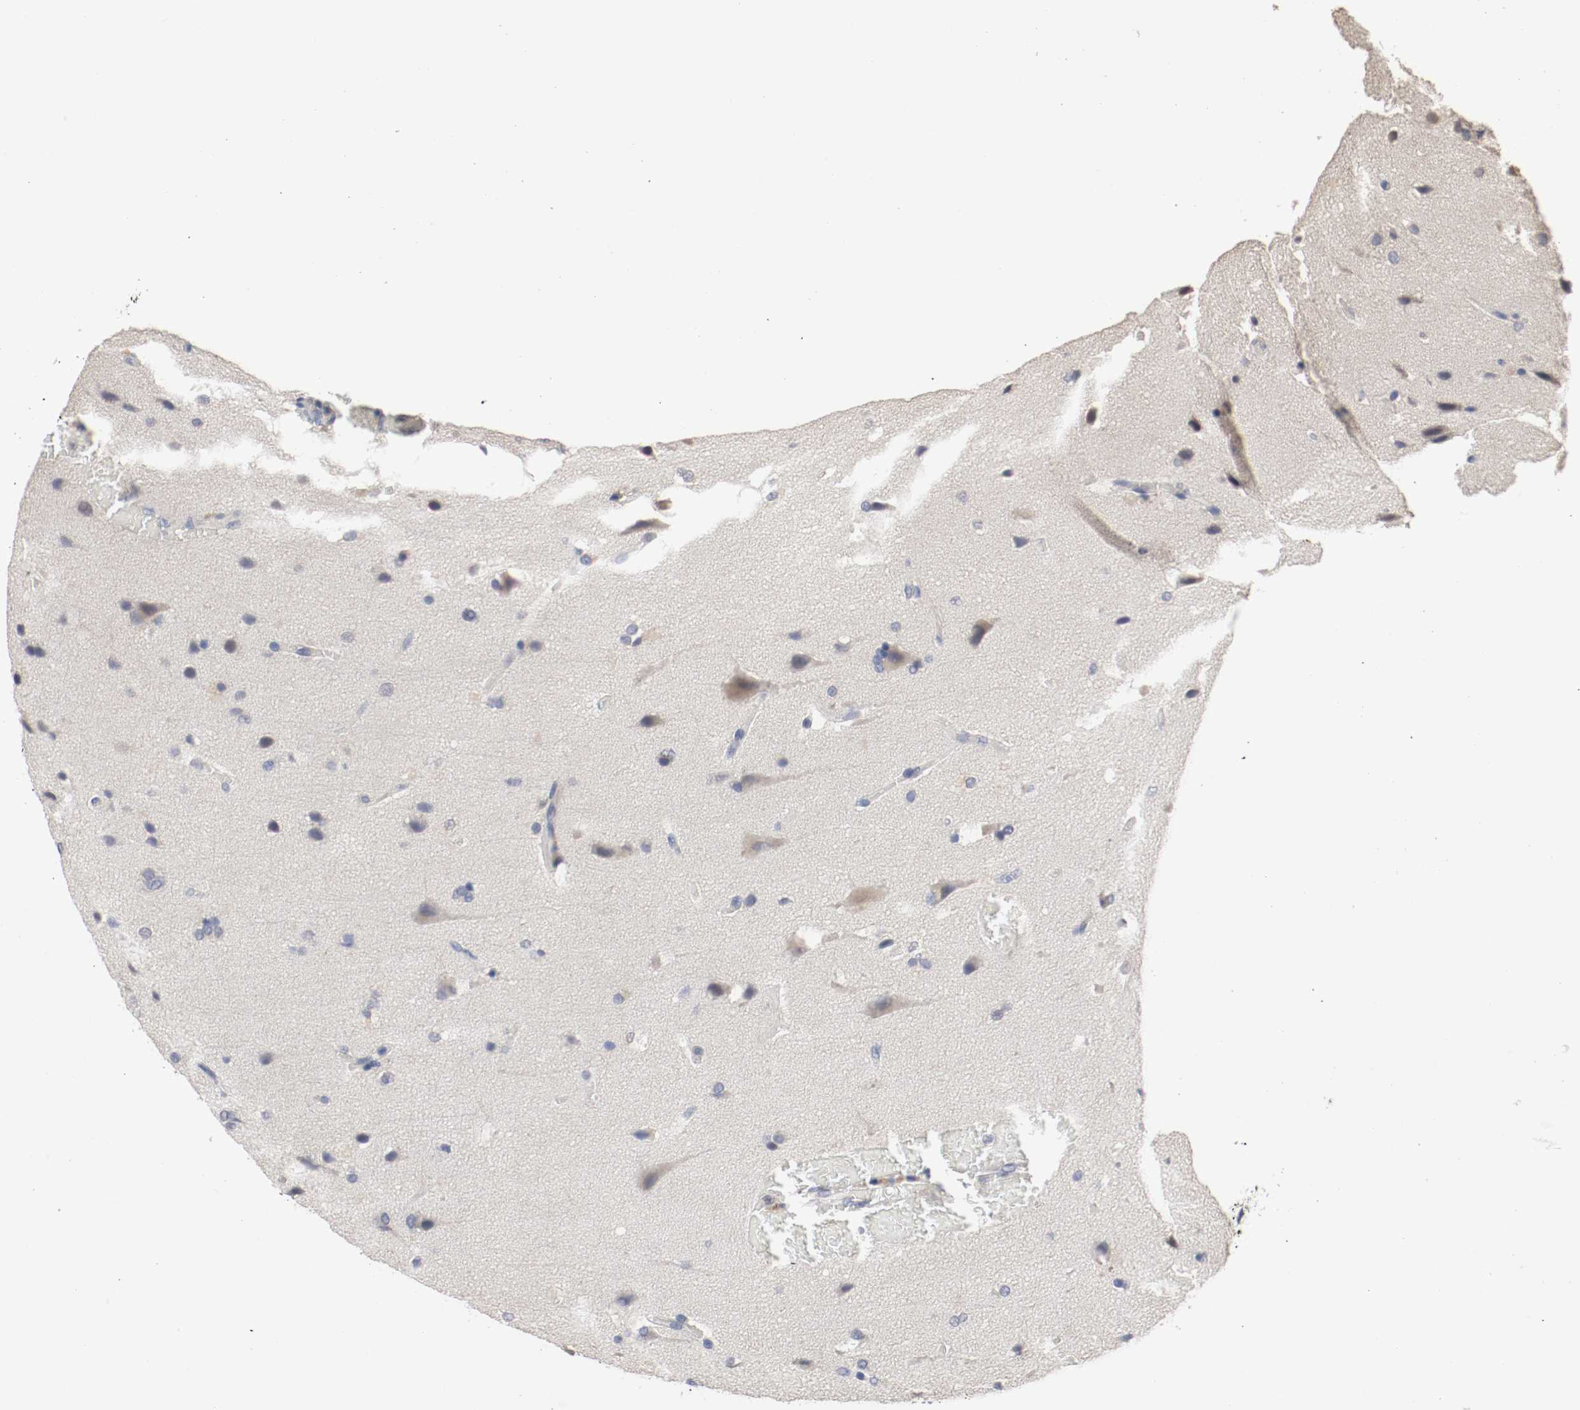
{"staining": {"intensity": "weak", "quantity": "<25%", "location": "cytoplasmic/membranous"}, "tissue": "glioma", "cell_type": "Tumor cells", "image_type": "cancer", "snomed": [{"axis": "morphology", "description": "Glioma, malignant, Low grade"}, {"axis": "topography", "description": "Cerebral cortex"}], "caption": "The immunohistochemistry (IHC) micrograph has no significant staining in tumor cells of glioma tissue.", "gene": "CEBPE", "patient": {"sex": "female", "age": 47}}